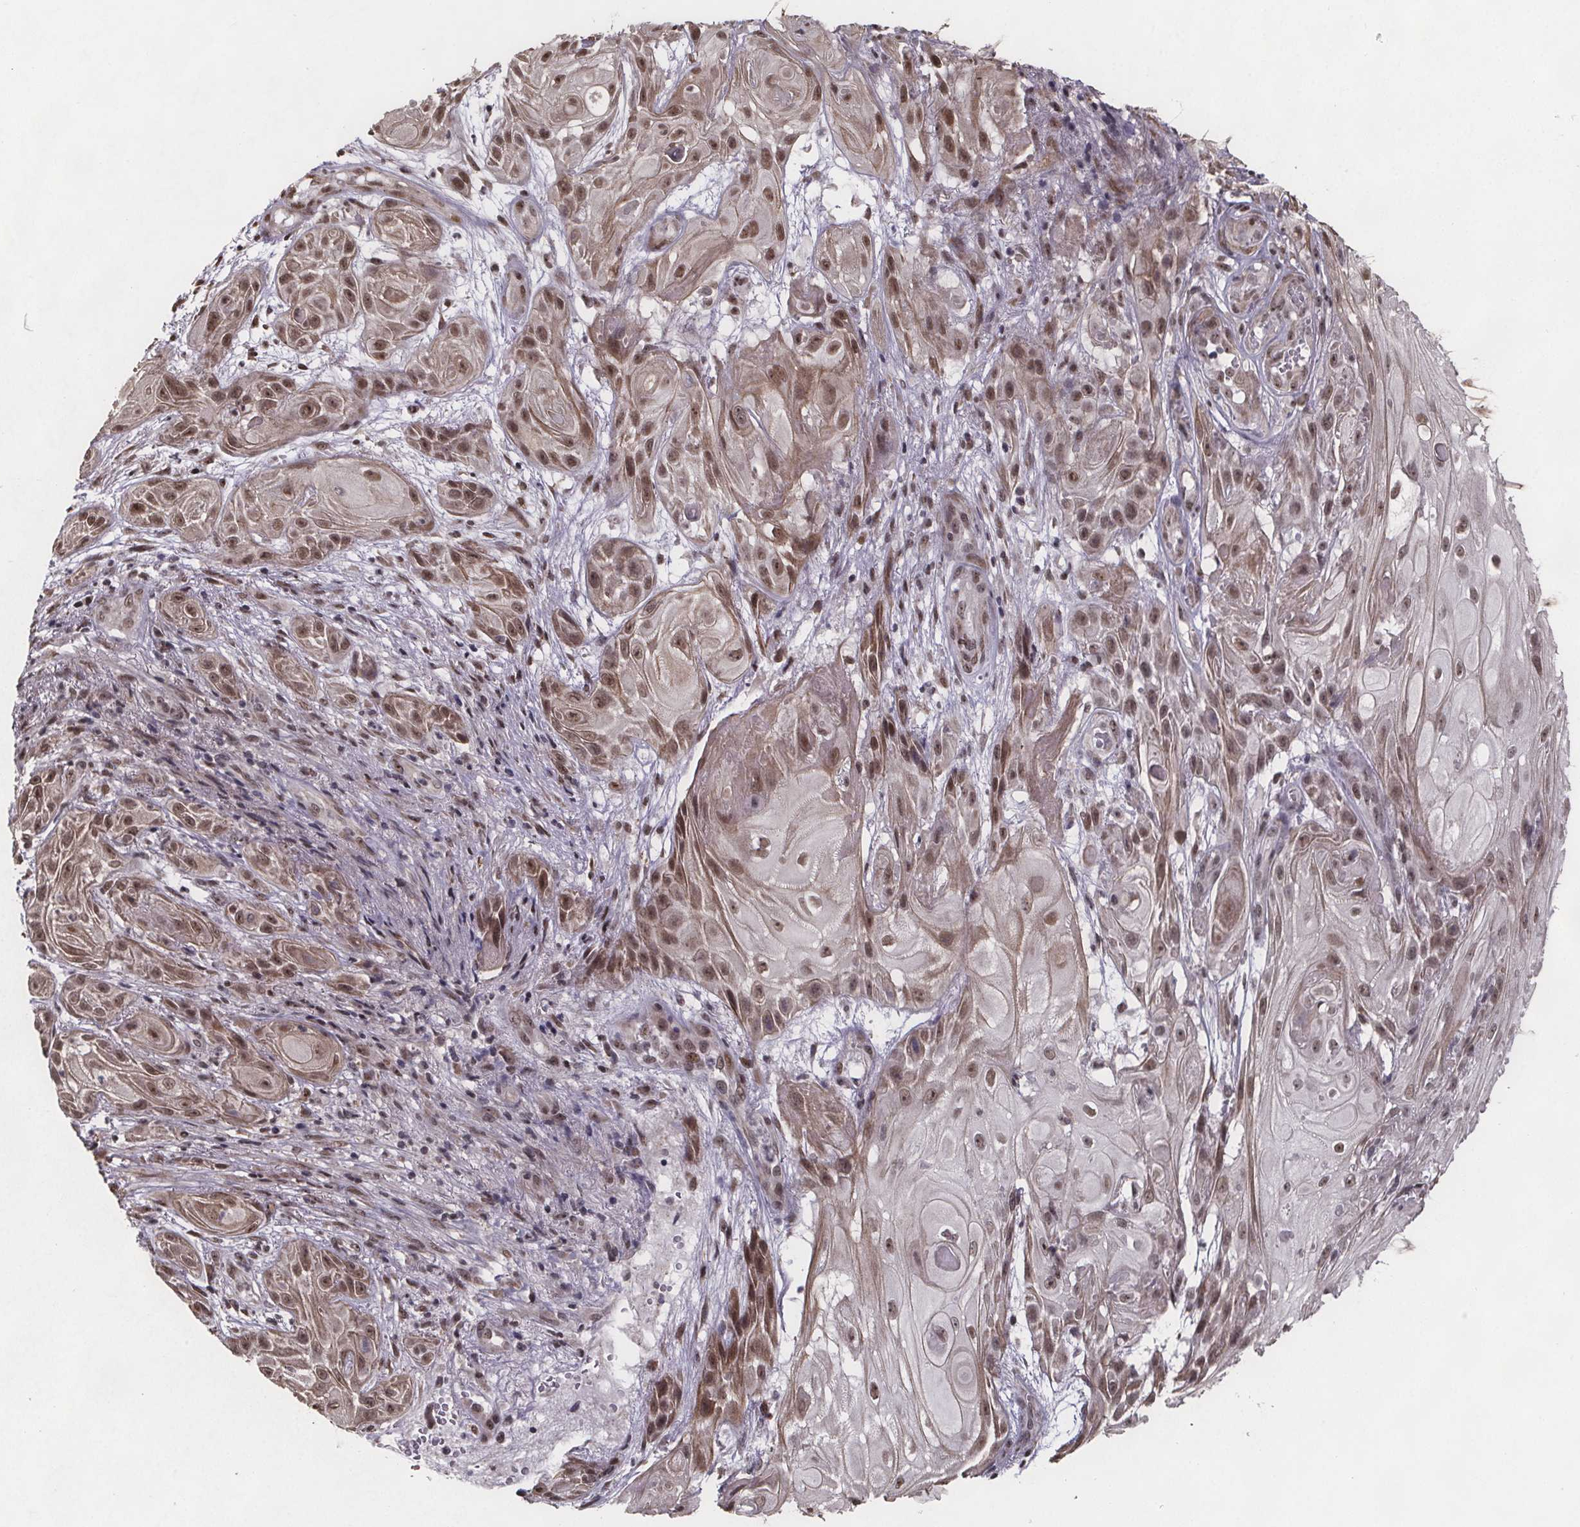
{"staining": {"intensity": "moderate", "quantity": ">75%", "location": "nuclear"}, "tissue": "skin cancer", "cell_type": "Tumor cells", "image_type": "cancer", "snomed": [{"axis": "morphology", "description": "Squamous cell carcinoma, NOS"}, {"axis": "topography", "description": "Skin"}], "caption": "A photomicrograph showing moderate nuclear expression in approximately >75% of tumor cells in skin cancer (squamous cell carcinoma), as visualized by brown immunohistochemical staining.", "gene": "U2SURP", "patient": {"sex": "male", "age": 62}}